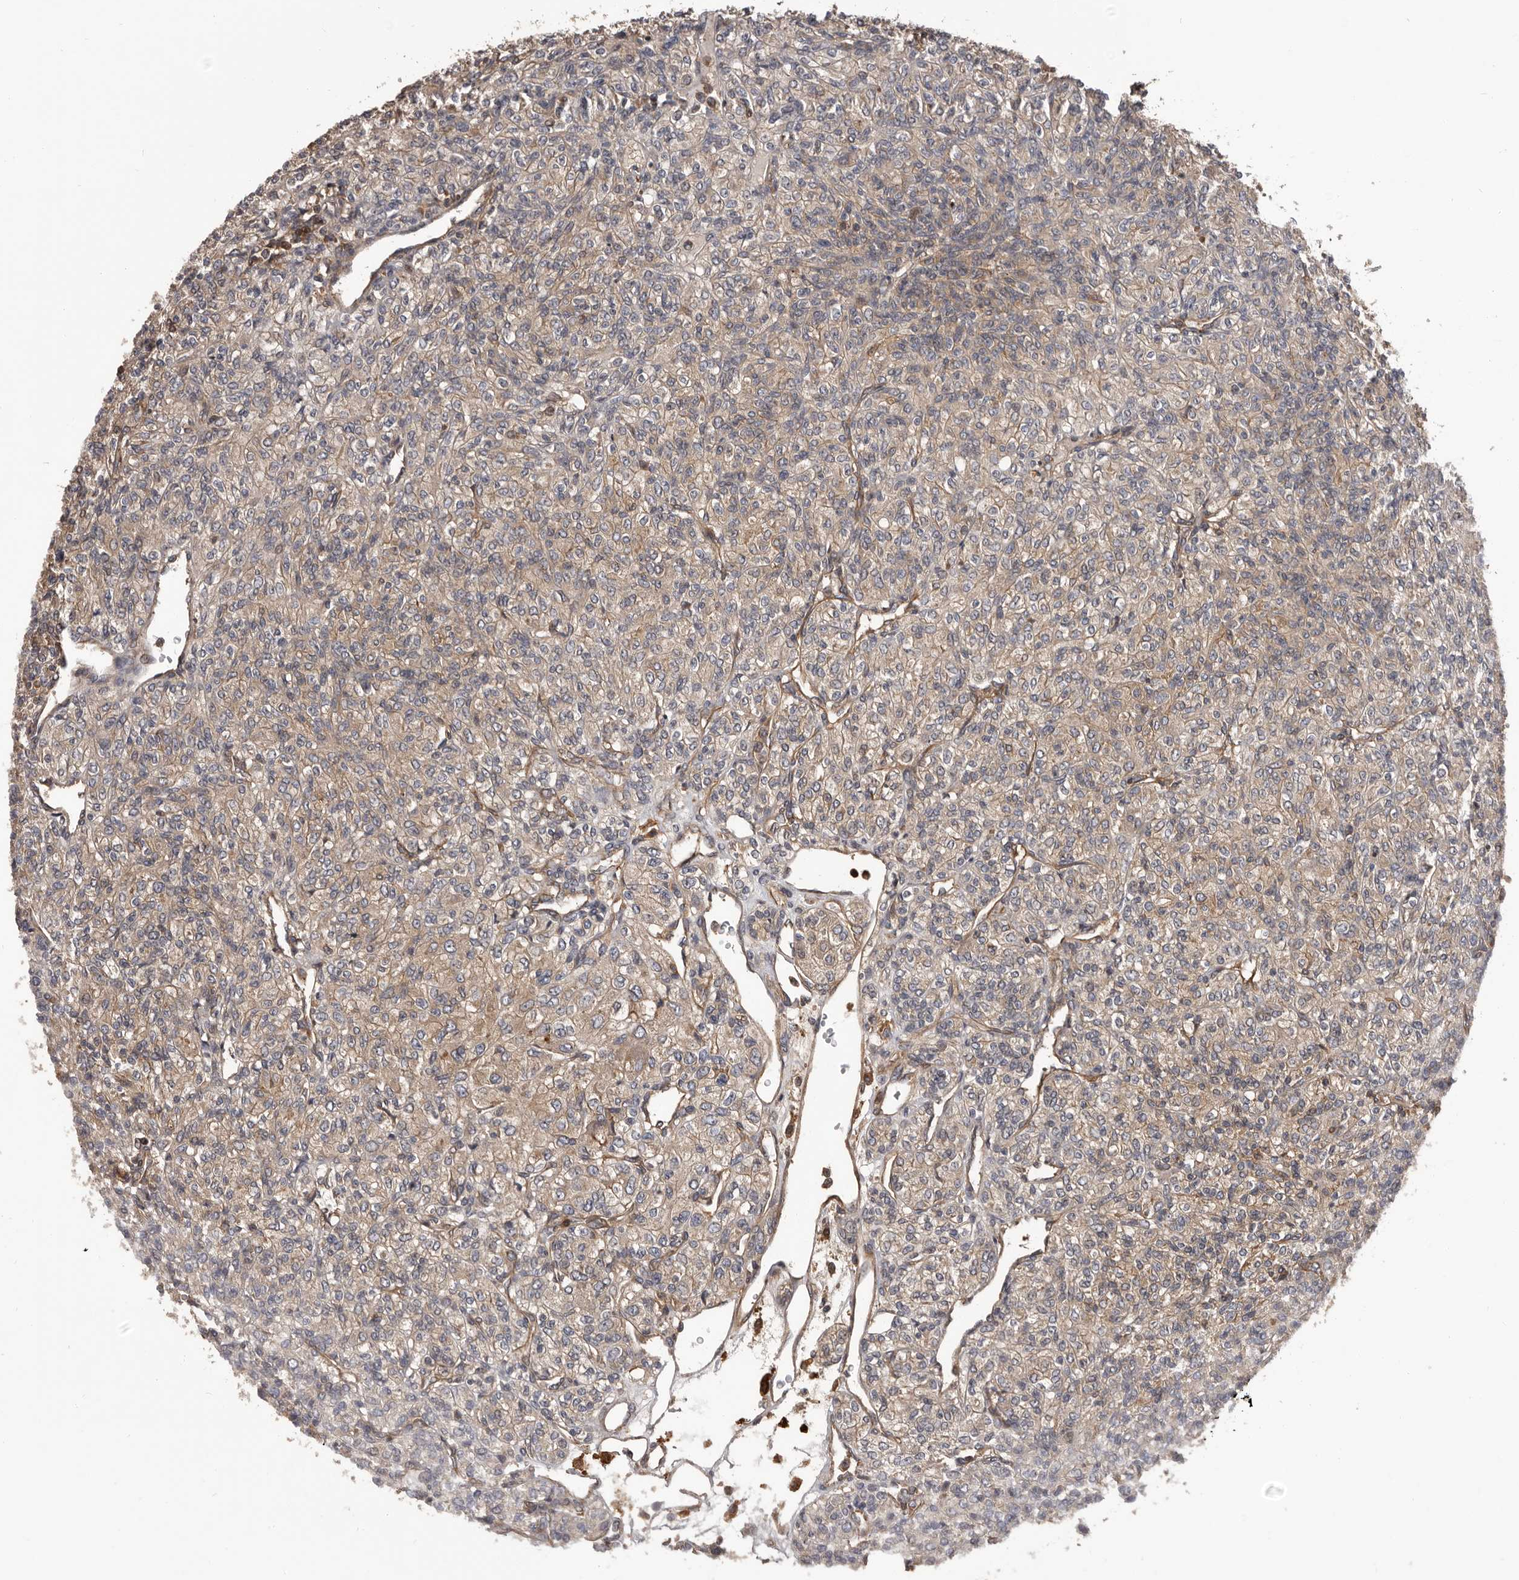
{"staining": {"intensity": "weak", "quantity": ">75%", "location": "cytoplasmic/membranous"}, "tissue": "renal cancer", "cell_type": "Tumor cells", "image_type": "cancer", "snomed": [{"axis": "morphology", "description": "Adenocarcinoma, NOS"}, {"axis": "topography", "description": "Kidney"}], "caption": "A brown stain shows weak cytoplasmic/membranous positivity of a protein in human renal cancer tumor cells. The staining was performed using DAB to visualize the protein expression in brown, while the nuclei were stained in blue with hematoxylin (Magnification: 20x).", "gene": "ADAMTS2", "patient": {"sex": "male", "age": 77}}